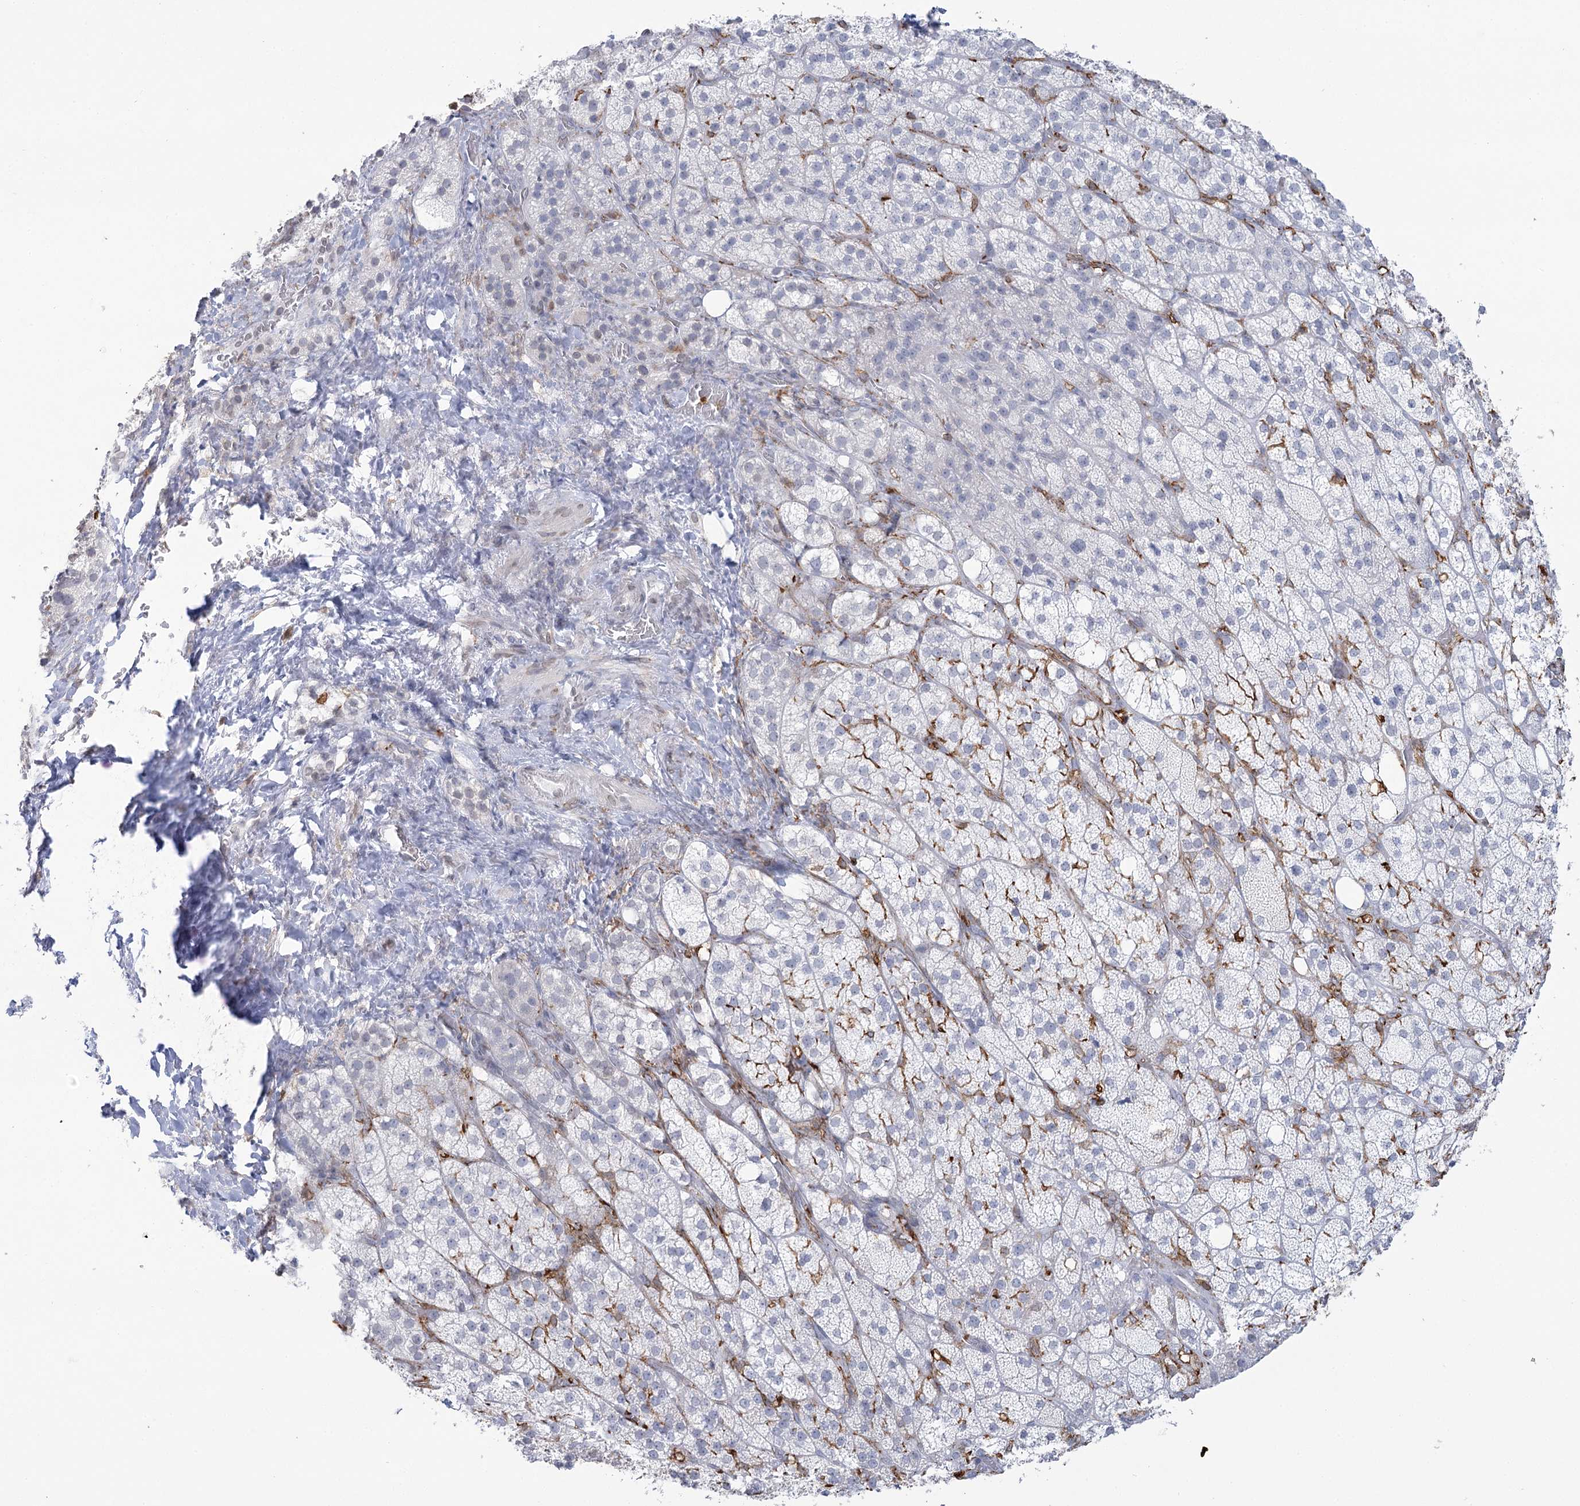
{"staining": {"intensity": "negative", "quantity": "none", "location": "none"}, "tissue": "adrenal gland", "cell_type": "Glandular cells", "image_type": "normal", "snomed": [{"axis": "morphology", "description": "Normal tissue, NOS"}, {"axis": "topography", "description": "Adrenal gland"}], "caption": "Glandular cells show no significant staining in unremarkable adrenal gland. Nuclei are stained in blue.", "gene": "C11orf1", "patient": {"sex": "male", "age": 61}}